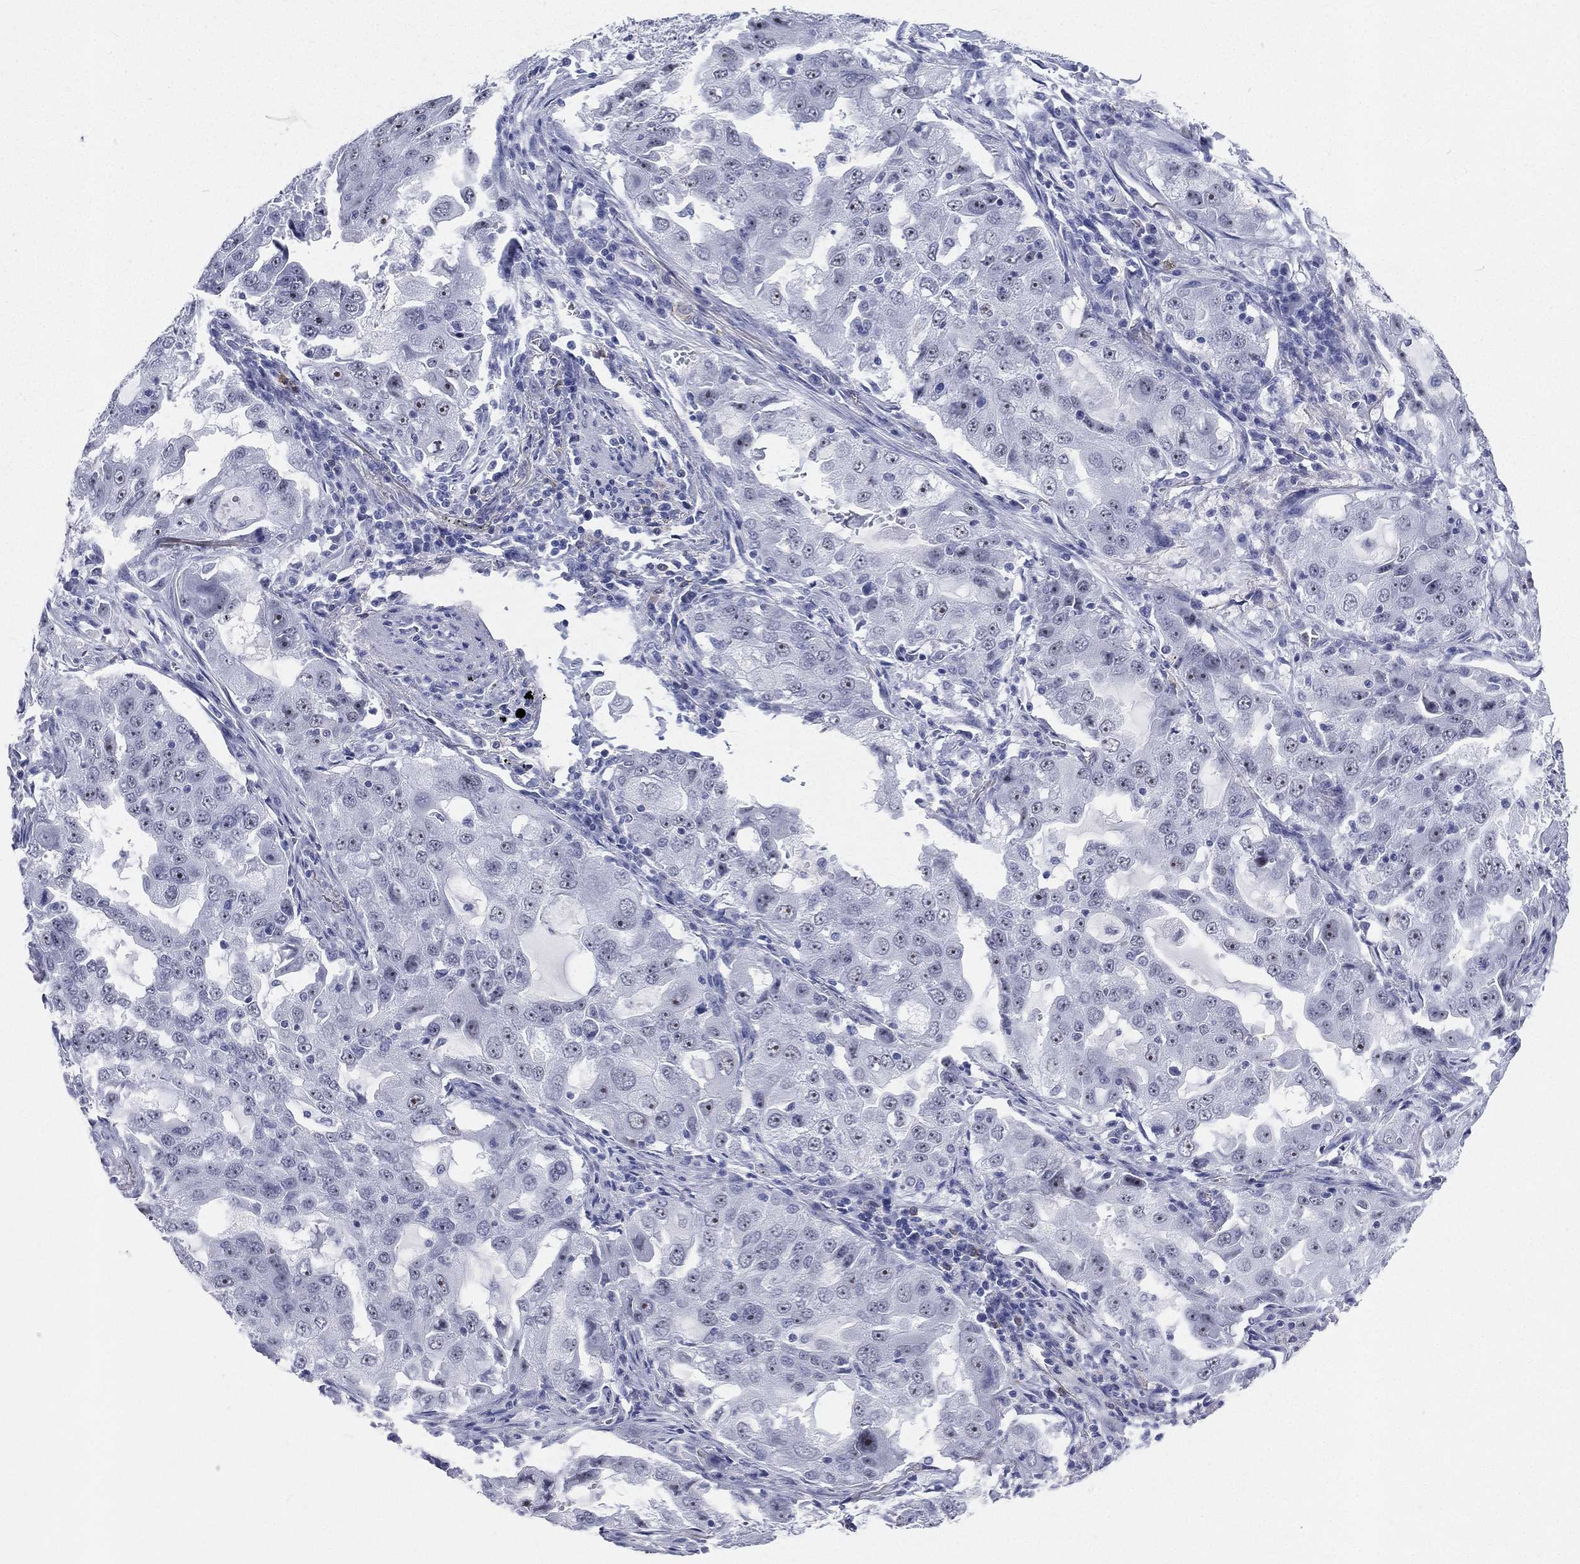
{"staining": {"intensity": "moderate", "quantity": "<25%", "location": "nuclear"}, "tissue": "lung cancer", "cell_type": "Tumor cells", "image_type": "cancer", "snomed": [{"axis": "morphology", "description": "Adenocarcinoma, NOS"}, {"axis": "topography", "description": "Lung"}], "caption": "A brown stain labels moderate nuclear staining of a protein in lung adenocarcinoma tumor cells. (DAB IHC, brown staining for protein, blue staining for nuclei).", "gene": "CD22", "patient": {"sex": "female", "age": 61}}